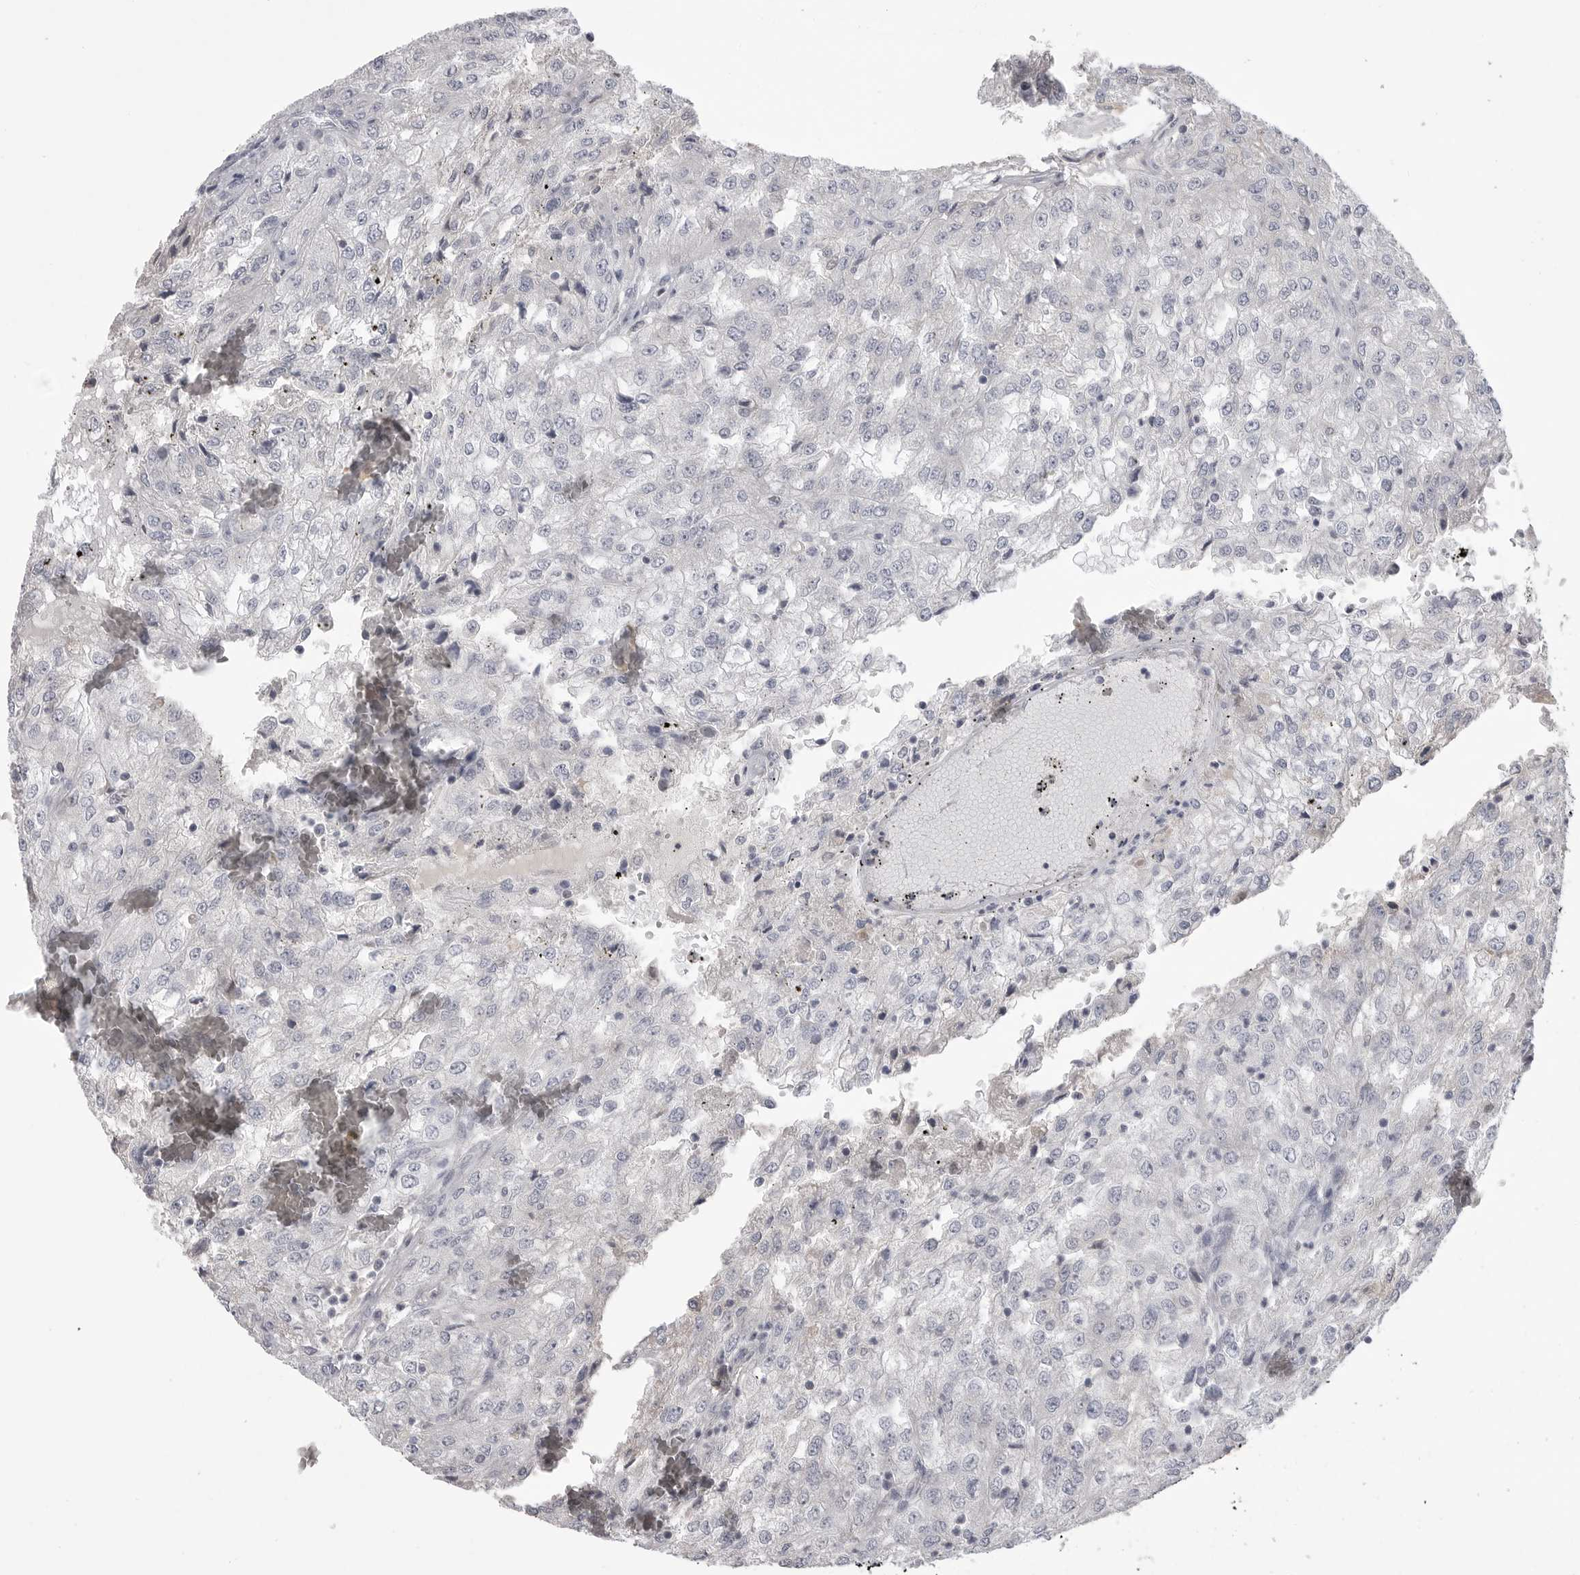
{"staining": {"intensity": "negative", "quantity": "none", "location": "none"}, "tissue": "renal cancer", "cell_type": "Tumor cells", "image_type": "cancer", "snomed": [{"axis": "morphology", "description": "Adenocarcinoma, NOS"}, {"axis": "topography", "description": "Kidney"}], "caption": "Immunohistochemistry (IHC) histopathology image of neoplastic tissue: renal cancer (adenocarcinoma) stained with DAB (3,3'-diaminobenzidine) exhibits no significant protein staining in tumor cells.", "gene": "FKBP2", "patient": {"sex": "female", "age": 54}}